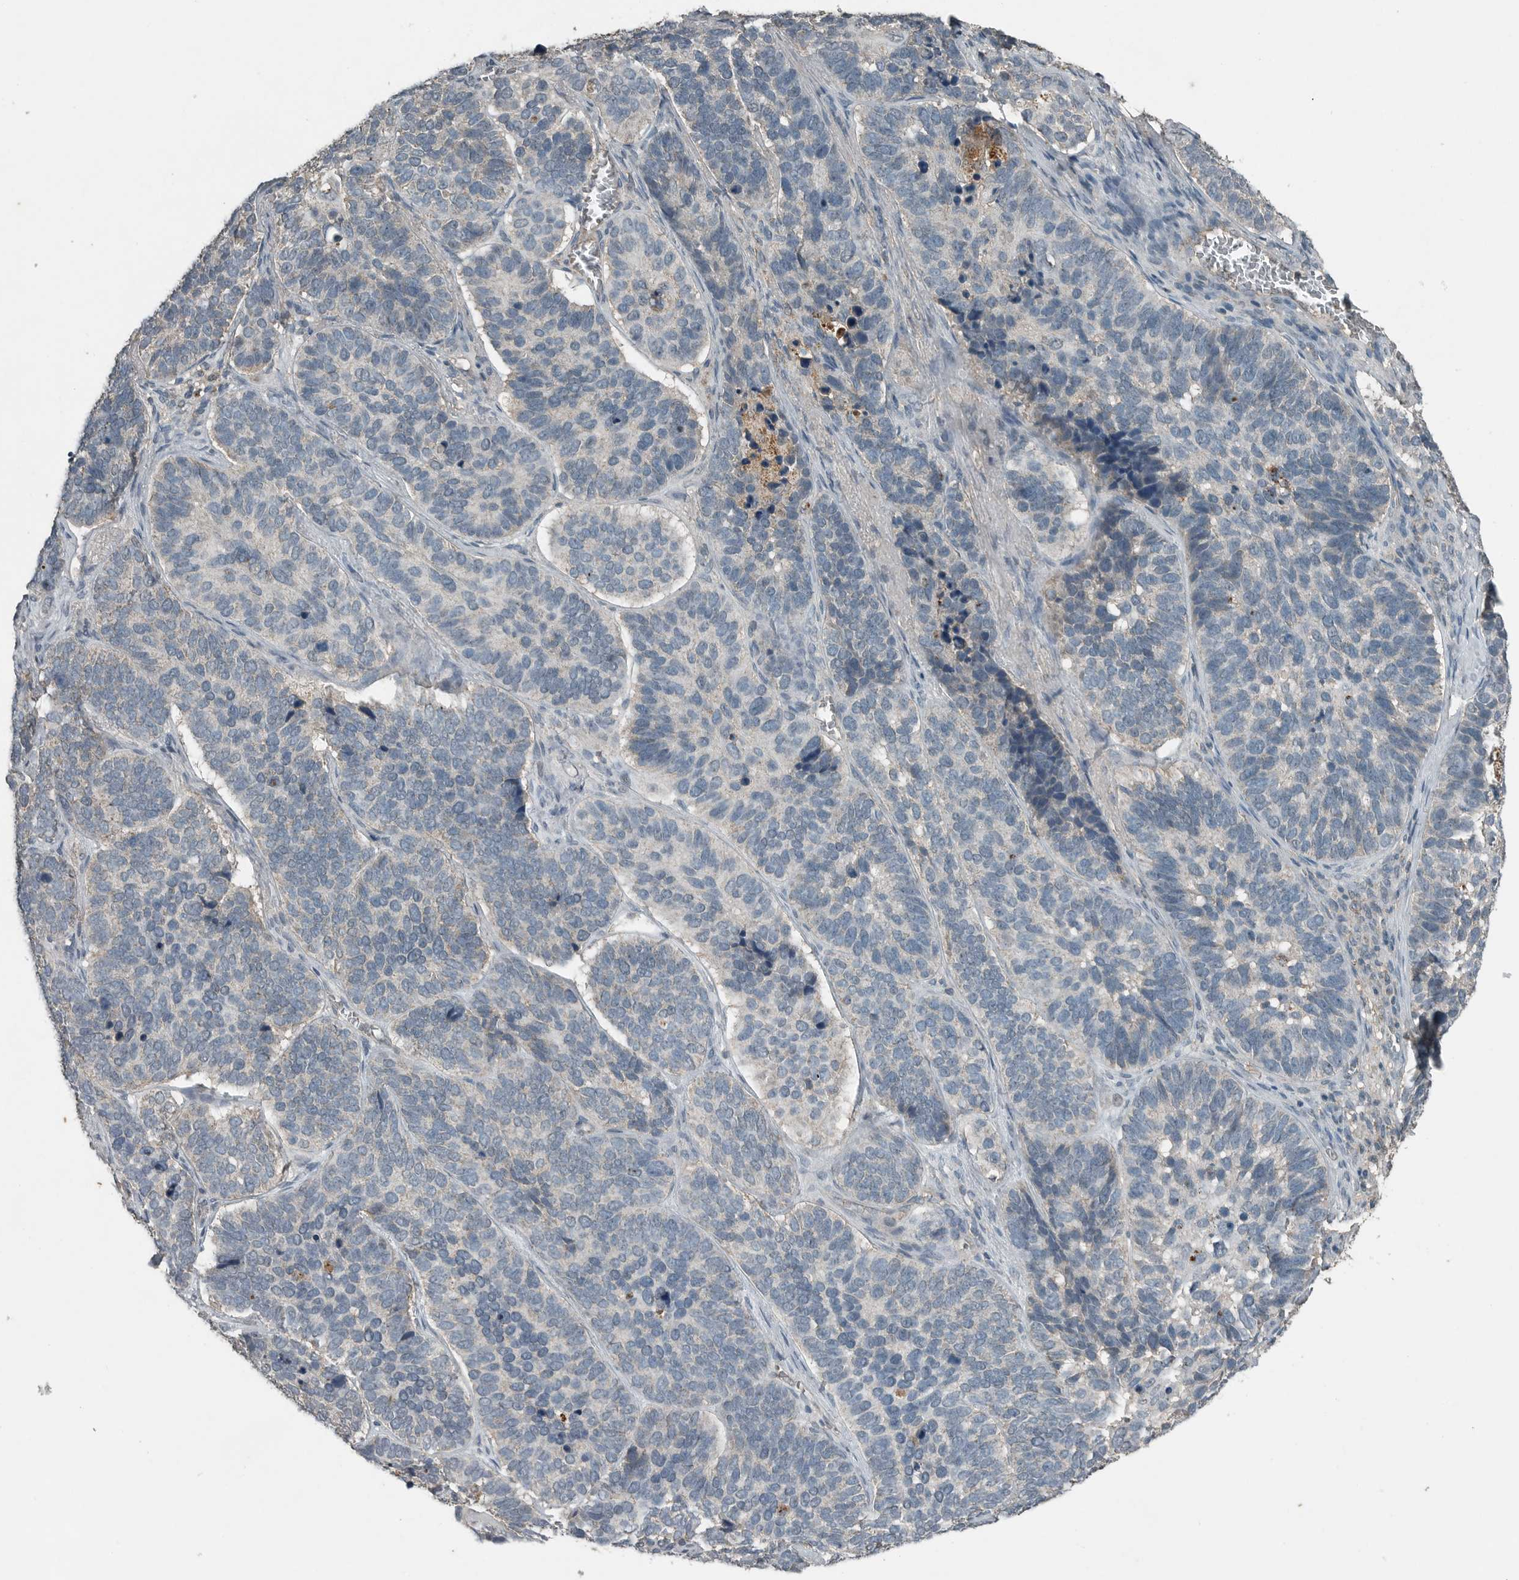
{"staining": {"intensity": "negative", "quantity": "none", "location": "none"}, "tissue": "skin cancer", "cell_type": "Tumor cells", "image_type": "cancer", "snomed": [{"axis": "morphology", "description": "Basal cell carcinoma"}, {"axis": "topography", "description": "Skin"}], "caption": "This is a photomicrograph of immunohistochemistry (IHC) staining of skin basal cell carcinoma, which shows no positivity in tumor cells.", "gene": "IL6ST", "patient": {"sex": "male", "age": 62}}